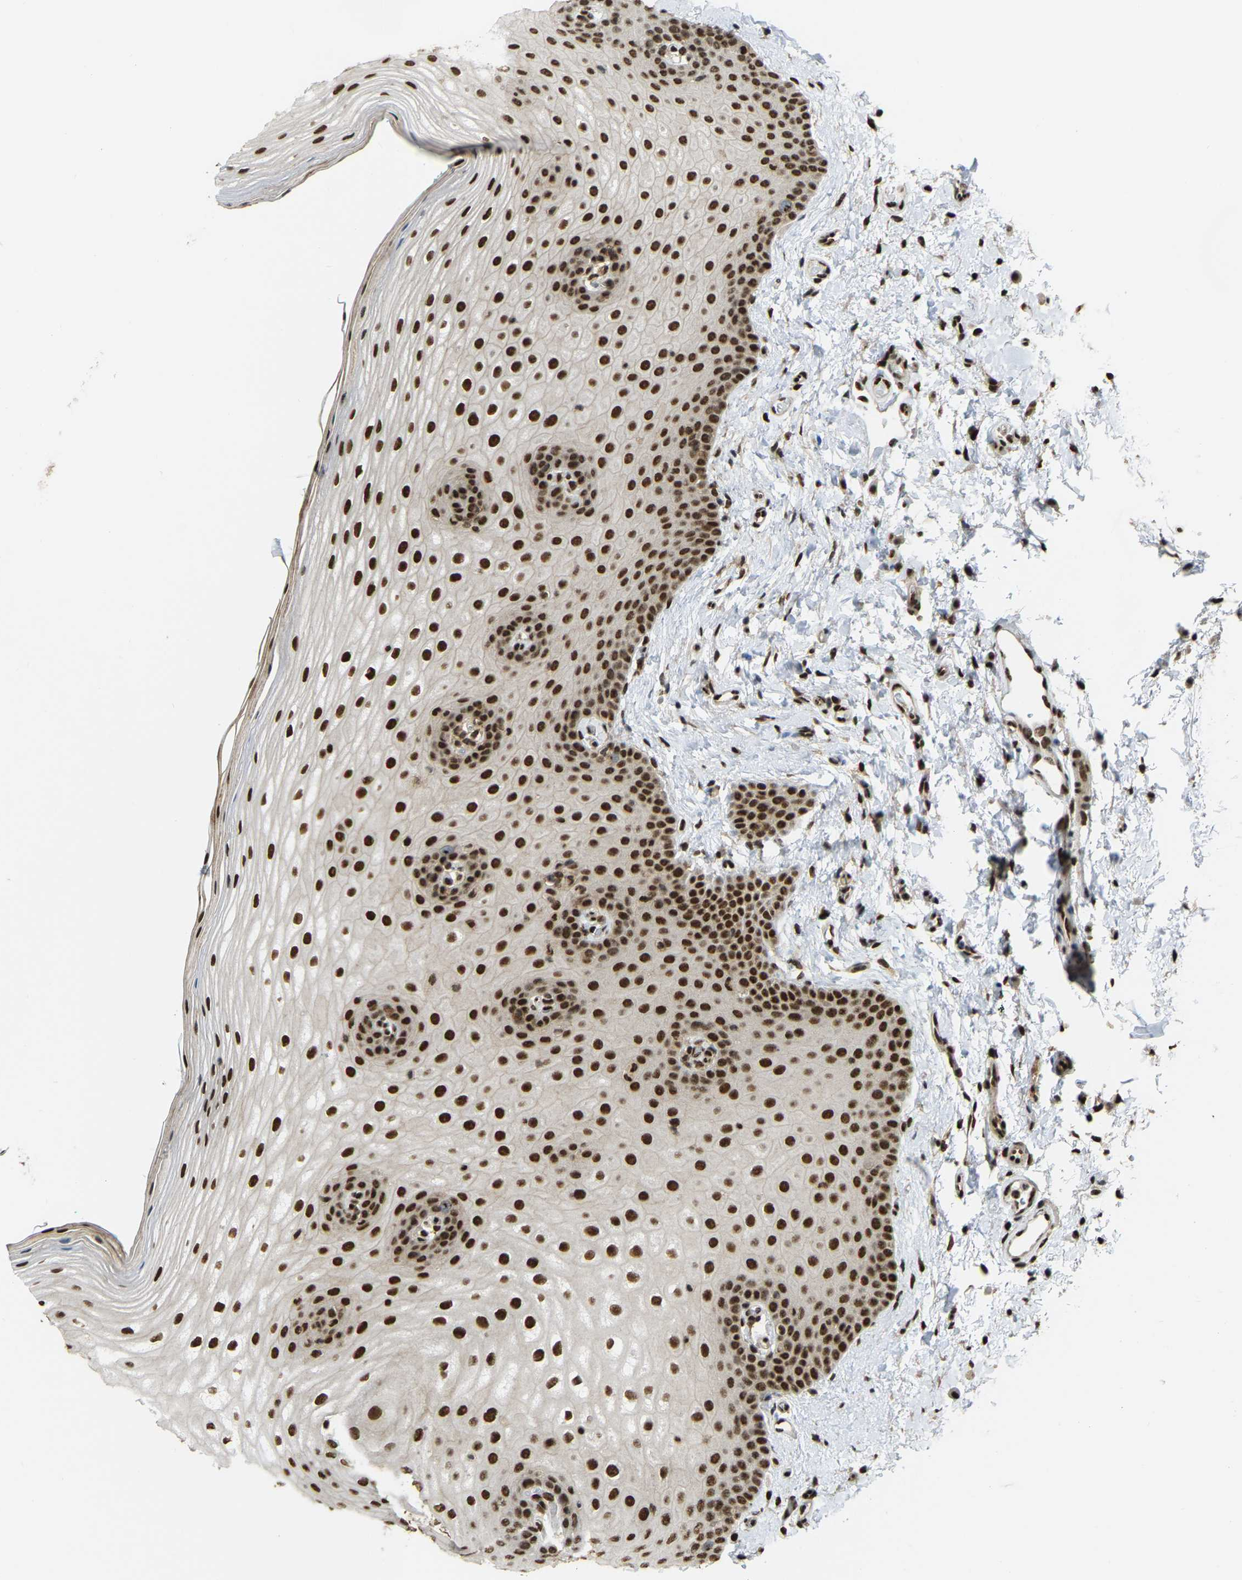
{"staining": {"intensity": "strong", "quantity": ">75%", "location": "nuclear"}, "tissue": "oral mucosa", "cell_type": "Squamous epithelial cells", "image_type": "normal", "snomed": [{"axis": "morphology", "description": "Normal tissue, NOS"}, {"axis": "topography", "description": "Skin"}, {"axis": "topography", "description": "Oral tissue"}], "caption": "An immunohistochemistry (IHC) histopathology image of normal tissue is shown. Protein staining in brown highlights strong nuclear positivity in oral mucosa within squamous epithelial cells. (Brightfield microscopy of DAB IHC at high magnification).", "gene": "NUMA1", "patient": {"sex": "male", "age": 84}}